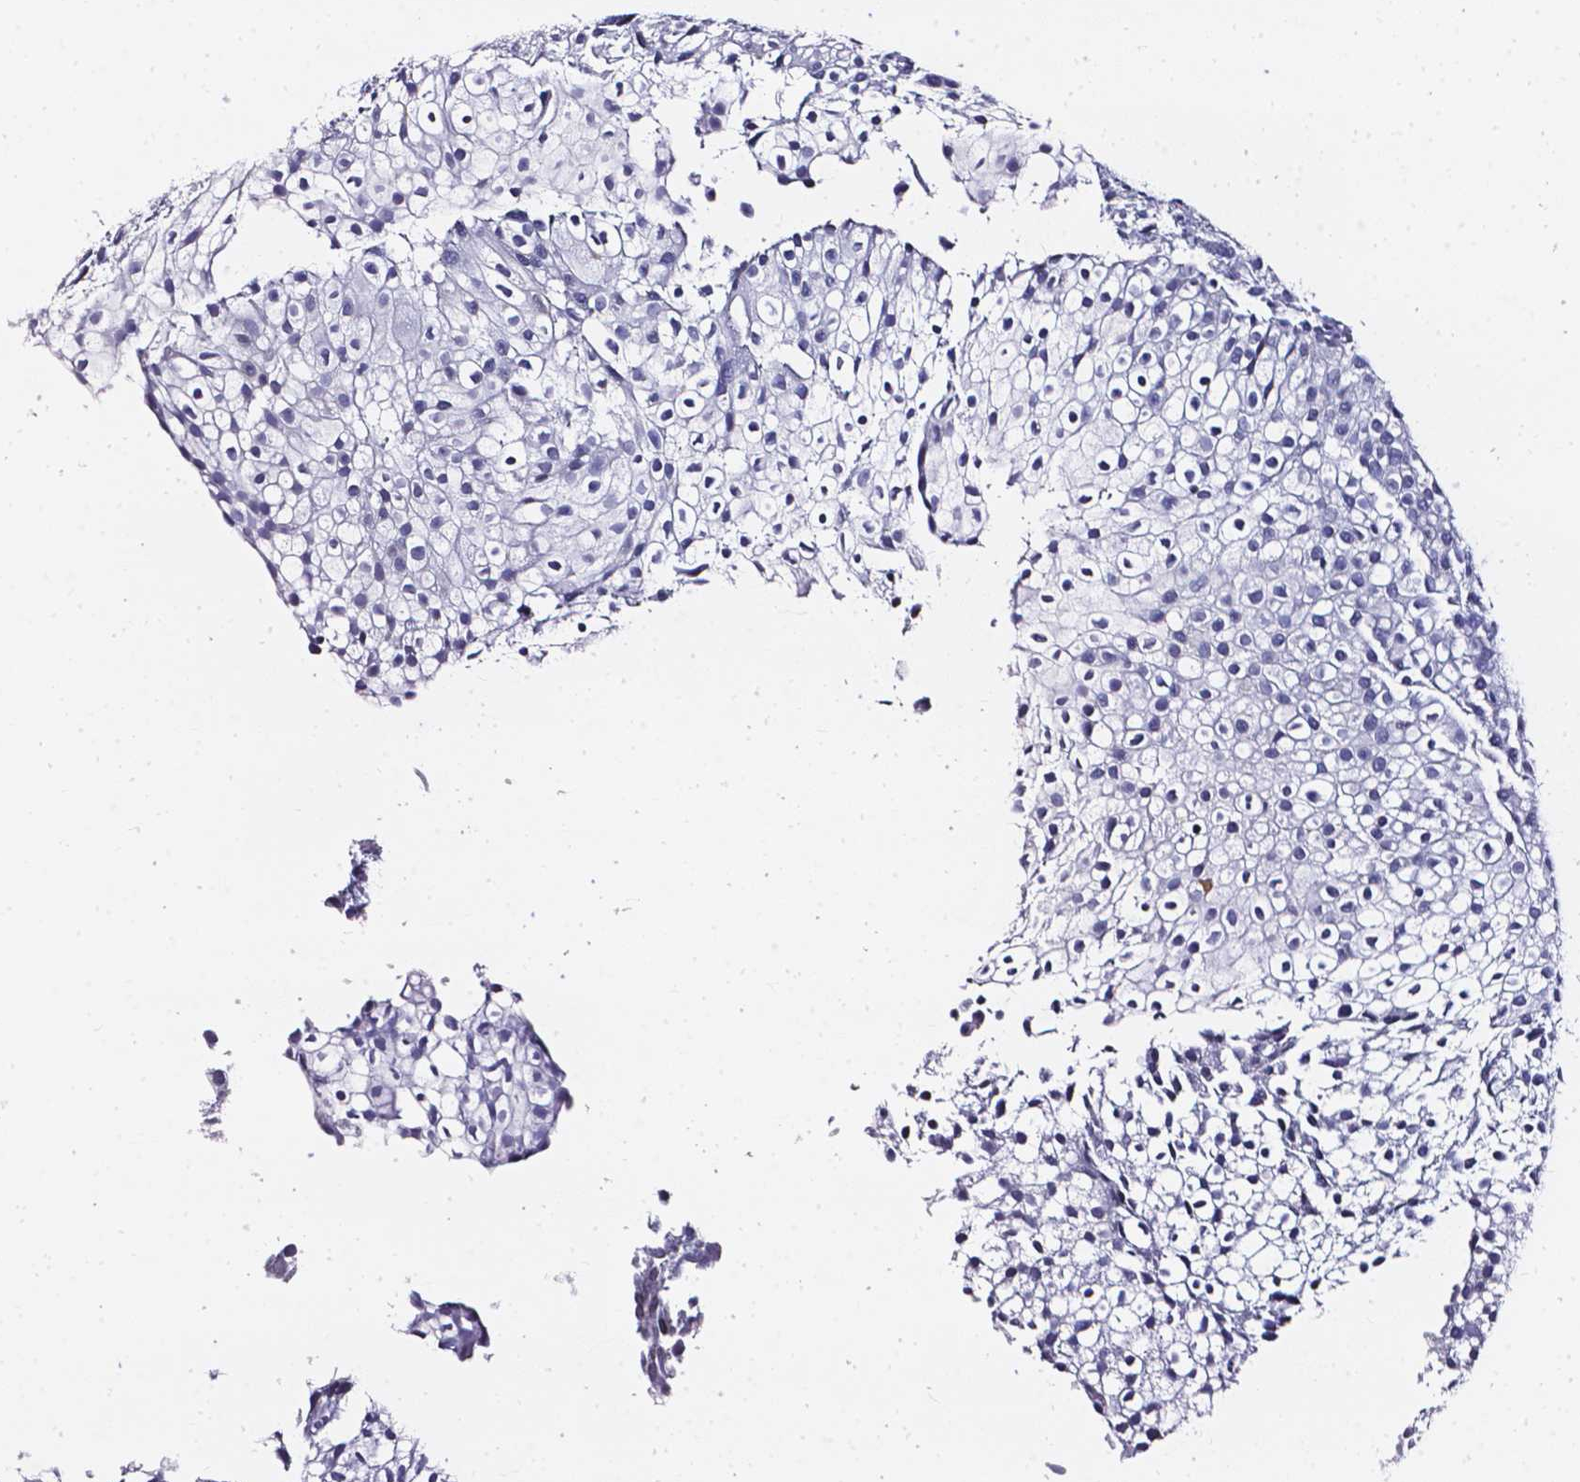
{"staining": {"intensity": "negative", "quantity": "none", "location": "none"}, "tissue": "urothelial cancer", "cell_type": "Tumor cells", "image_type": "cancer", "snomed": [{"axis": "morphology", "description": "Urothelial carcinoma, Low grade"}, {"axis": "topography", "description": "Urinary bladder"}], "caption": "This histopathology image is of urothelial carcinoma (low-grade) stained with immunohistochemistry to label a protein in brown with the nuclei are counter-stained blue. There is no staining in tumor cells. (DAB (3,3'-diaminobenzidine) IHC with hematoxylin counter stain).", "gene": "AKR1B10", "patient": {"sex": "male", "age": 70}}